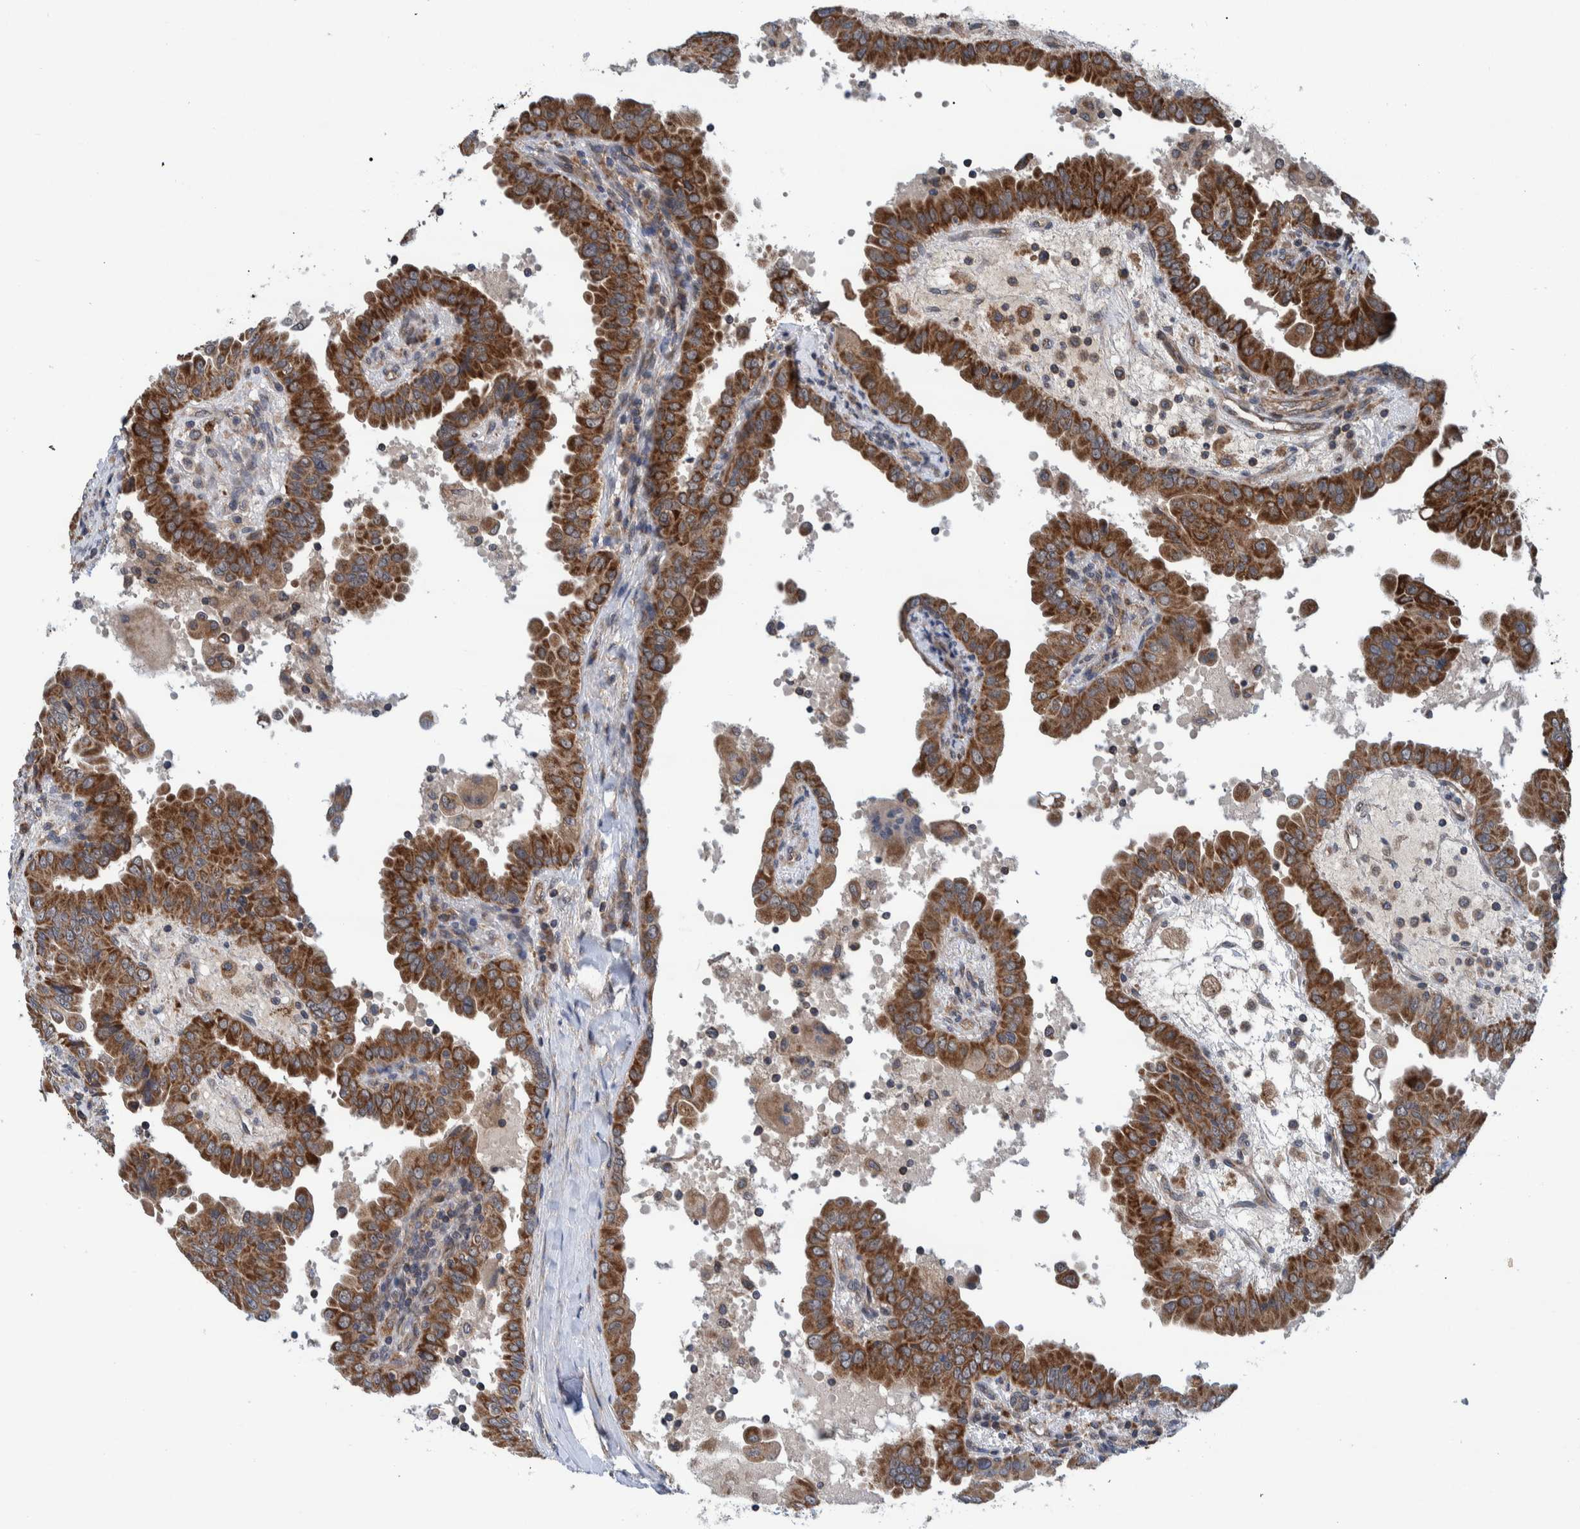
{"staining": {"intensity": "strong", "quantity": ">75%", "location": "cytoplasmic/membranous"}, "tissue": "thyroid cancer", "cell_type": "Tumor cells", "image_type": "cancer", "snomed": [{"axis": "morphology", "description": "Papillary adenocarcinoma, NOS"}, {"axis": "topography", "description": "Thyroid gland"}], "caption": "DAB immunohistochemical staining of thyroid papillary adenocarcinoma shows strong cytoplasmic/membranous protein staining in approximately >75% of tumor cells.", "gene": "MRPS7", "patient": {"sex": "male", "age": 33}}